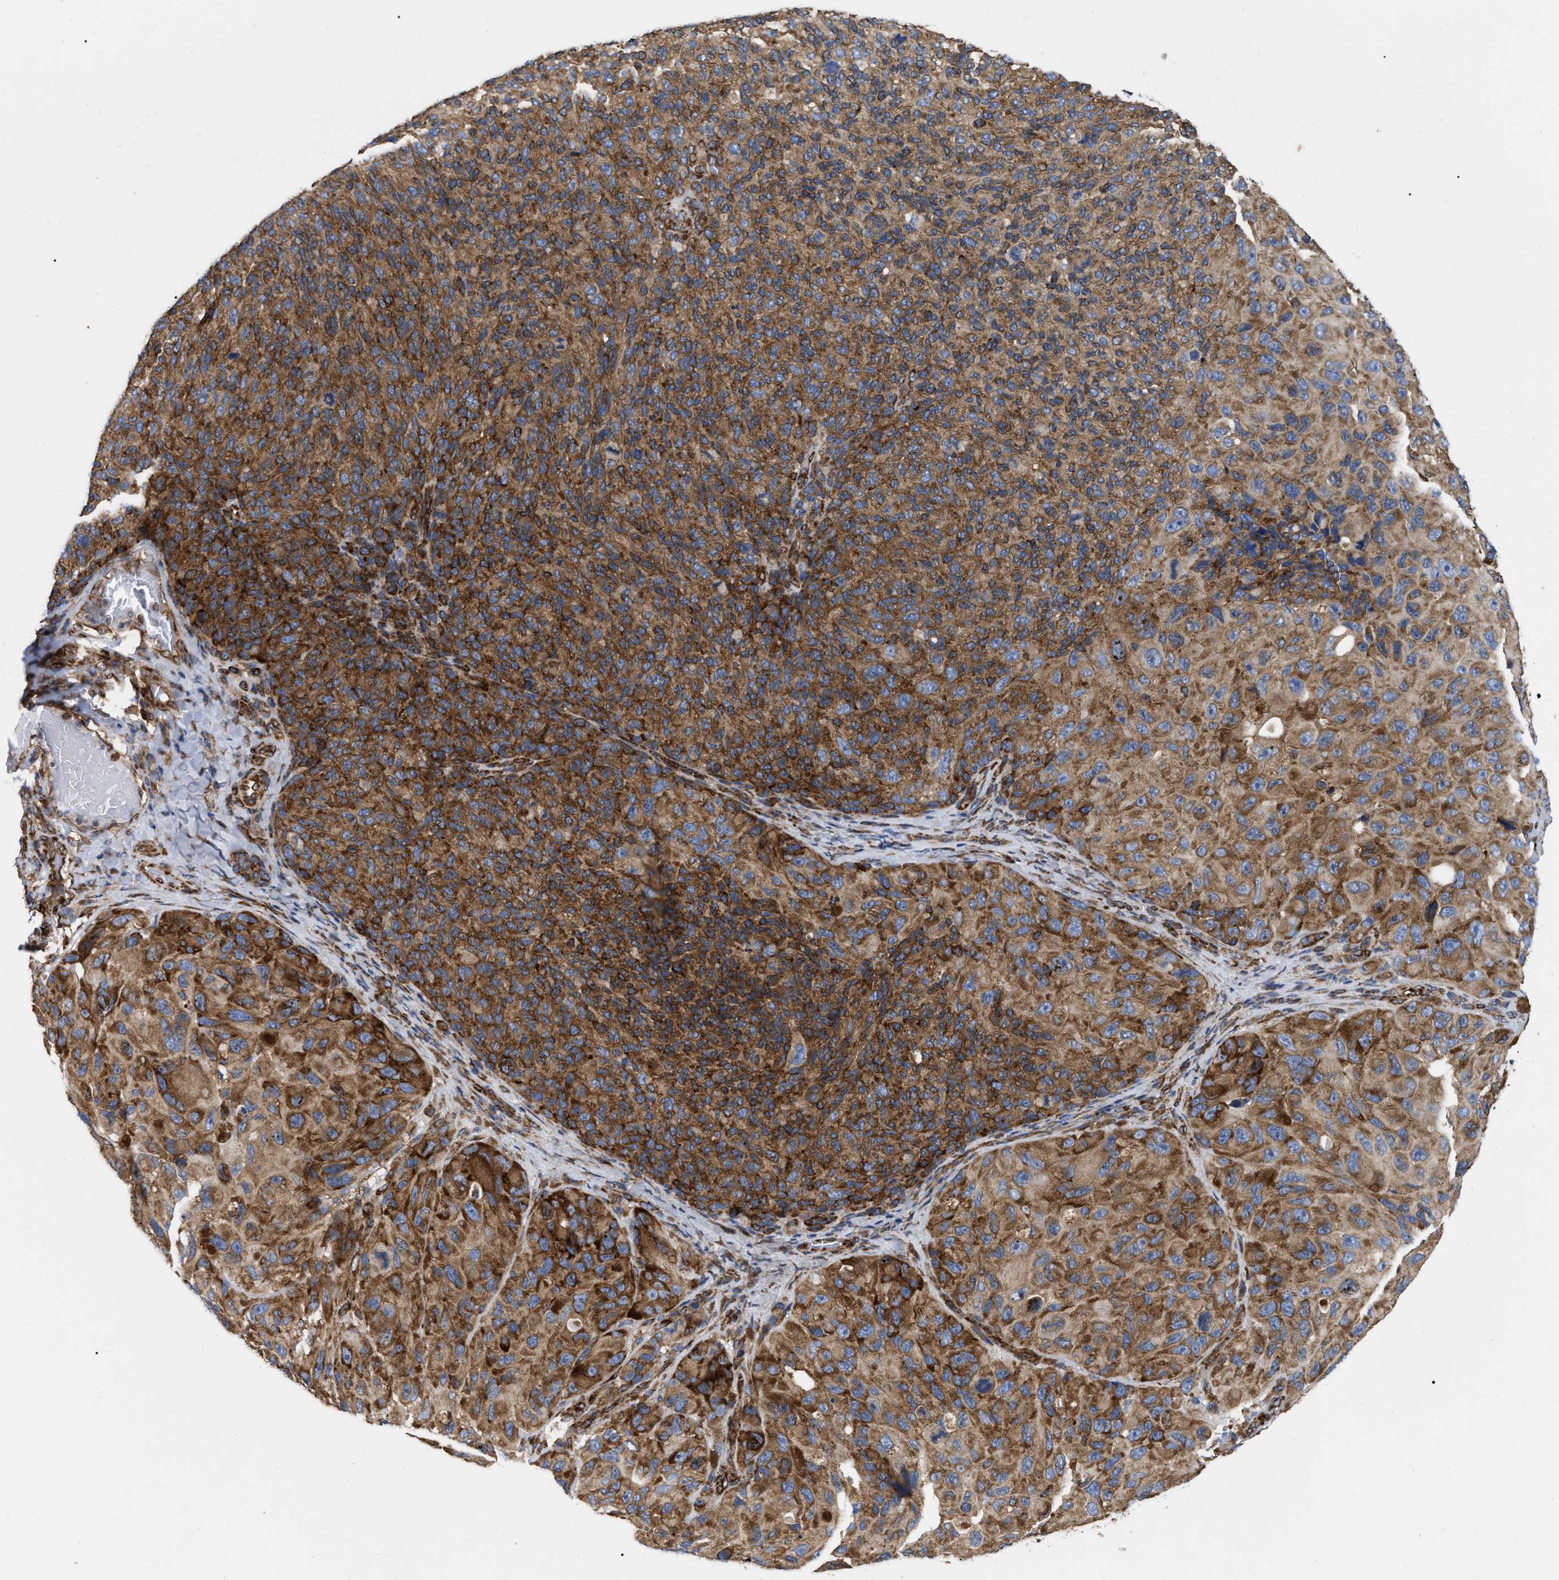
{"staining": {"intensity": "strong", "quantity": ">75%", "location": "cytoplasmic/membranous"}, "tissue": "melanoma", "cell_type": "Tumor cells", "image_type": "cancer", "snomed": [{"axis": "morphology", "description": "Malignant melanoma, NOS"}, {"axis": "topography", "description": "Skin"}], "caption": "Human malignant melanoma stained with a protein marker reveals strong staining in tumor cells.", "gene": "FAM120A", "patient": {"sex": "female", "age": 73}}